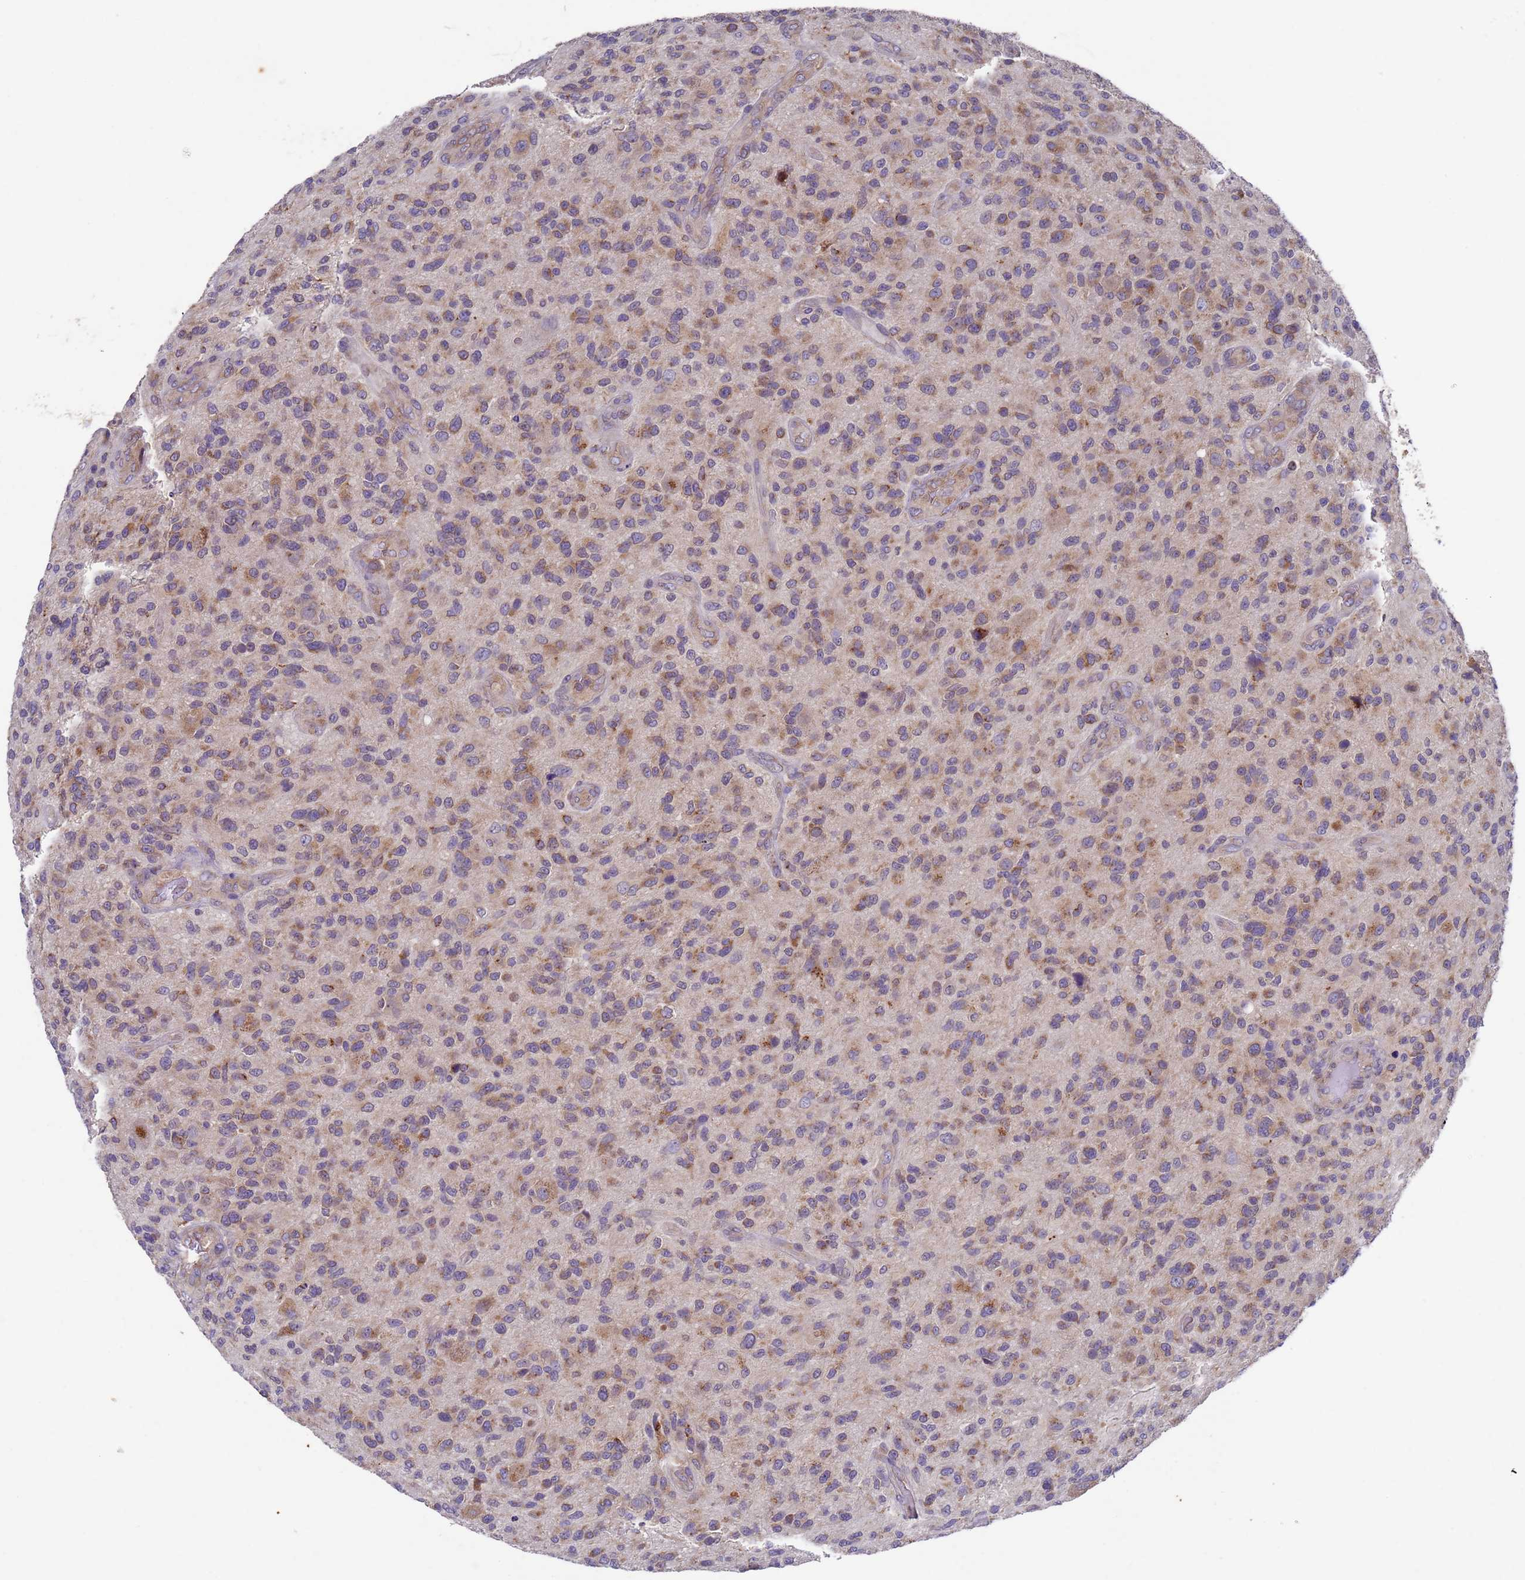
{"staining": {"intensity": "moderate", "quantity": ">75%", "location": "cytoplasmic/membranous"}, "tissue": "glioma", "cell_type": "Tumor cells", "image_type": "cancer", "snomed": [{"axis": "morphology", "description": "Glioma, malignant, High grade"}, {"axis": "topography", "description": "Brain"}], "caption": "Glioma stained with a protein marker shows moderate staining in tumor cells.", "gene": "DCAF12L2", "patient": {"sex": "male", "age": 47}}